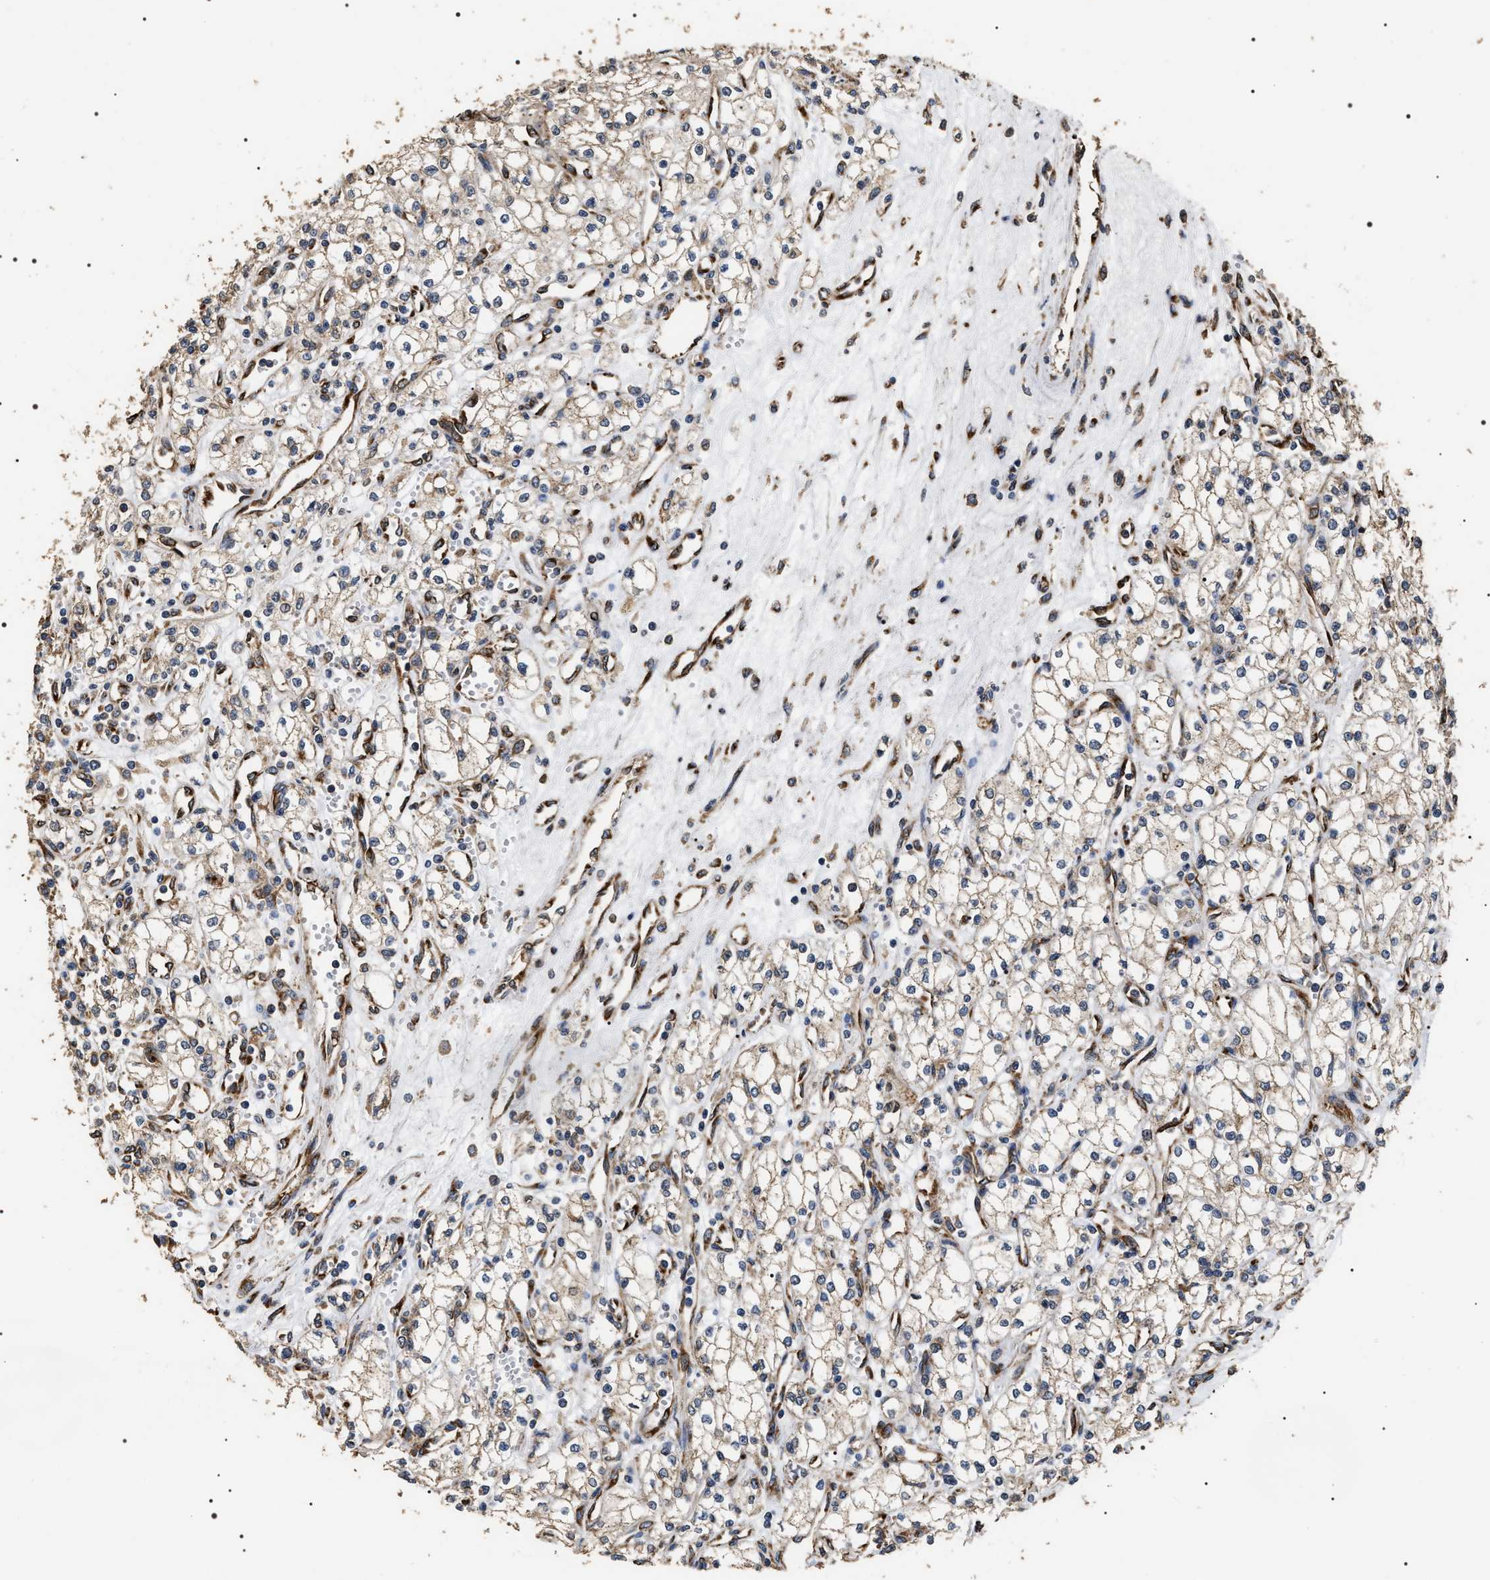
{"staining": {"intensity": "weak", "quantity": "<25%", "location": "cytoplasmic/membranous"}, "tissue": "renal cancer", "cell_type": "Tumor cells", "image_type": "cancer", "snomed": [{"axis": "morphology", "description": "Adenocarcinoma, NOS"}, {"axis": "topography", "description": "Kidney"}], "caption": "An immunohistochemistry photomicrograph of renal adenocarcinoma is shown. There is no staining in tumor cells of renal adenocarcinoma.", "gene": "KTN1", "patient": {"sex": "male", "age": 59}}